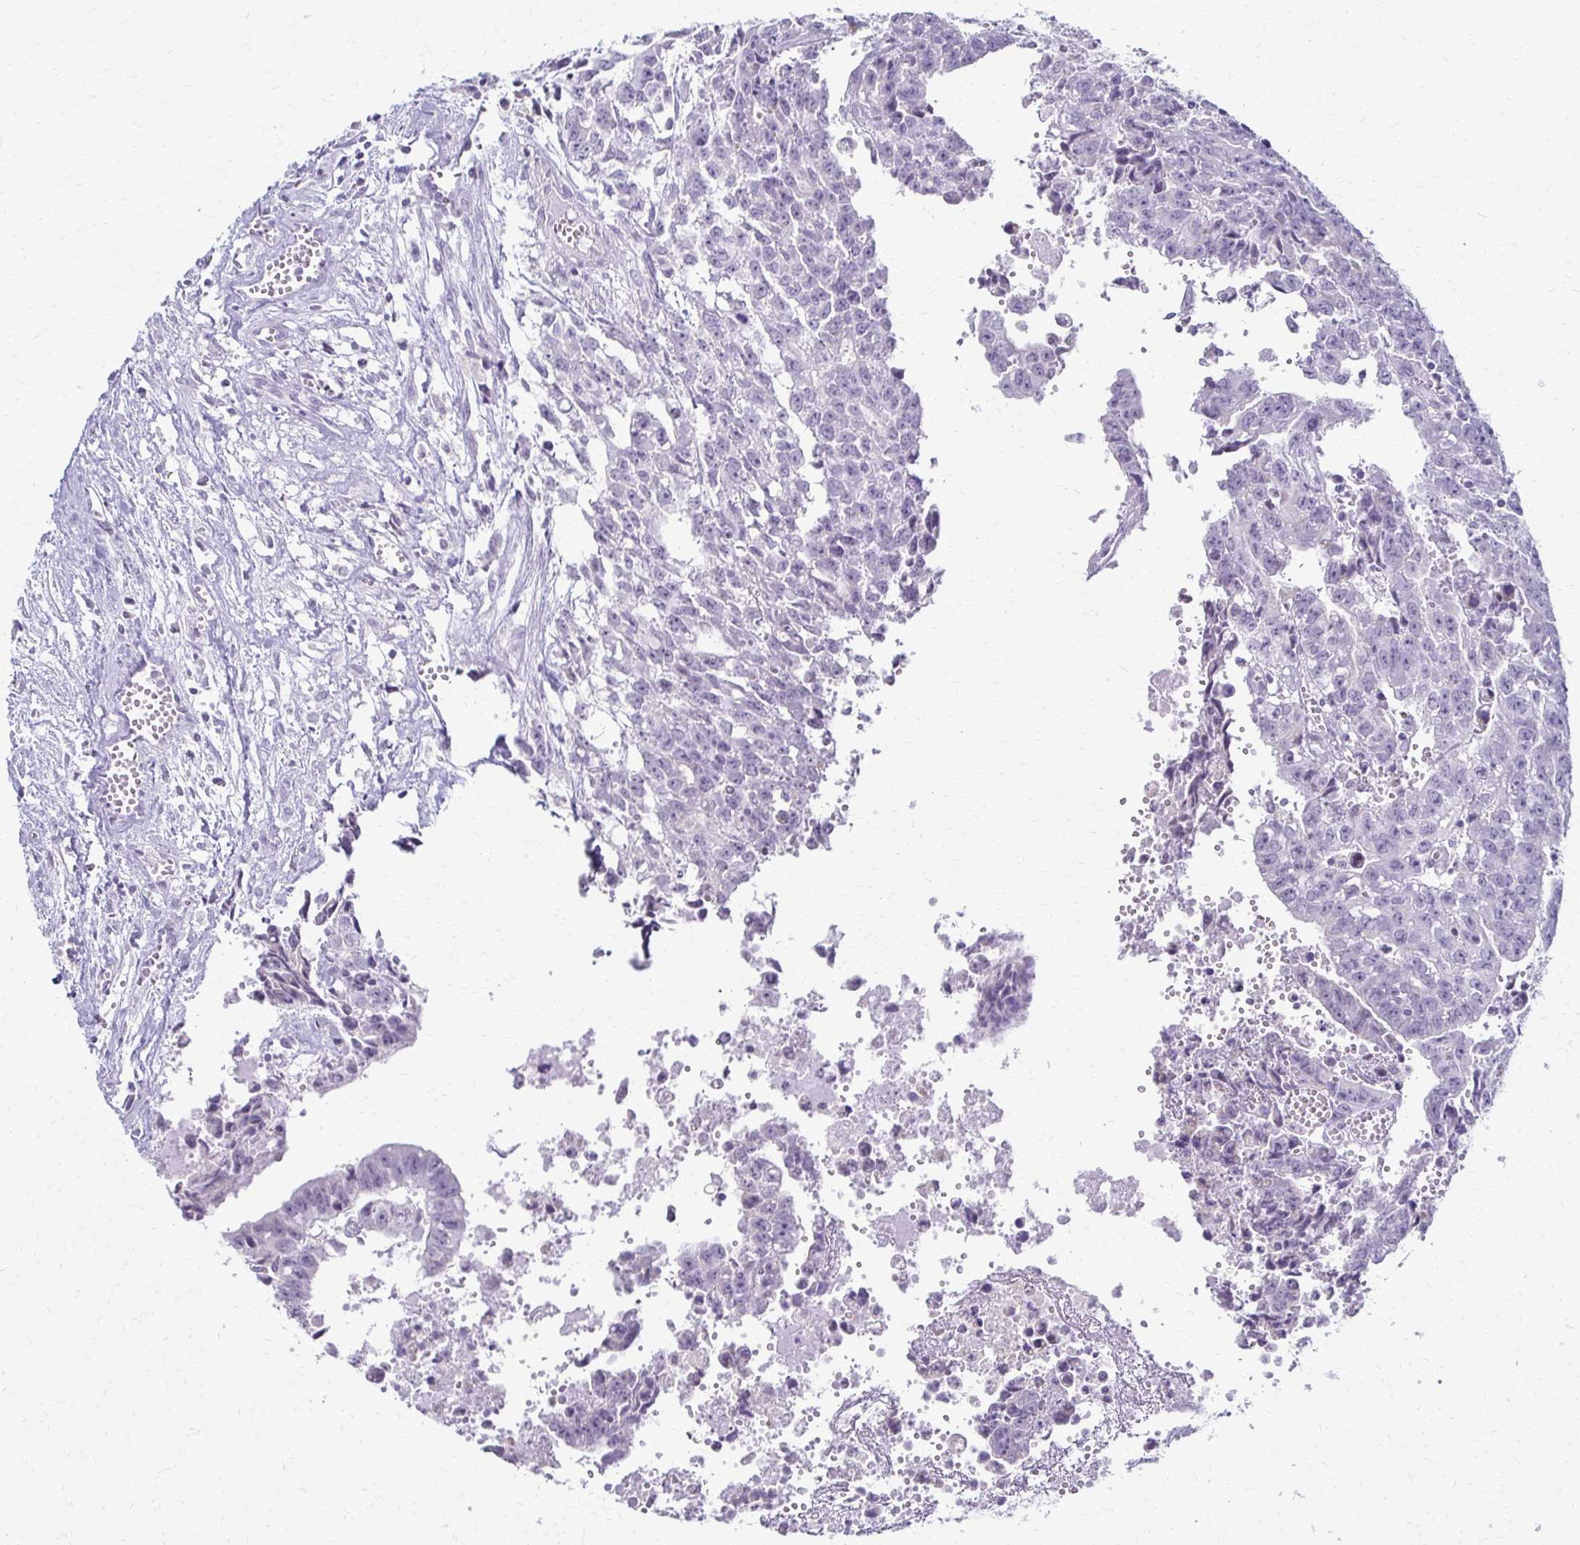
{"staining": {"intensity": "negative", "quantity": "none", "location": "none"}, "tissue": "testis cancer", "cell_type": "Tumor cells", "image_type": "cancer", "snomed": [{"axis": "morphology", "description": "Carcinoma, Embryonal, NOS"}, {"axis": "morphology", "description": "Teratoma, malignant, NOS"}, {"axis": "topography", "description": "Testis"}], "caption": "Photomicrograph shows no significant protein expression in tumor cells of testis cancer (malignant teratoma).", "gene": "FCGR2B", "patient": {"sex": "male", "age": 24}}